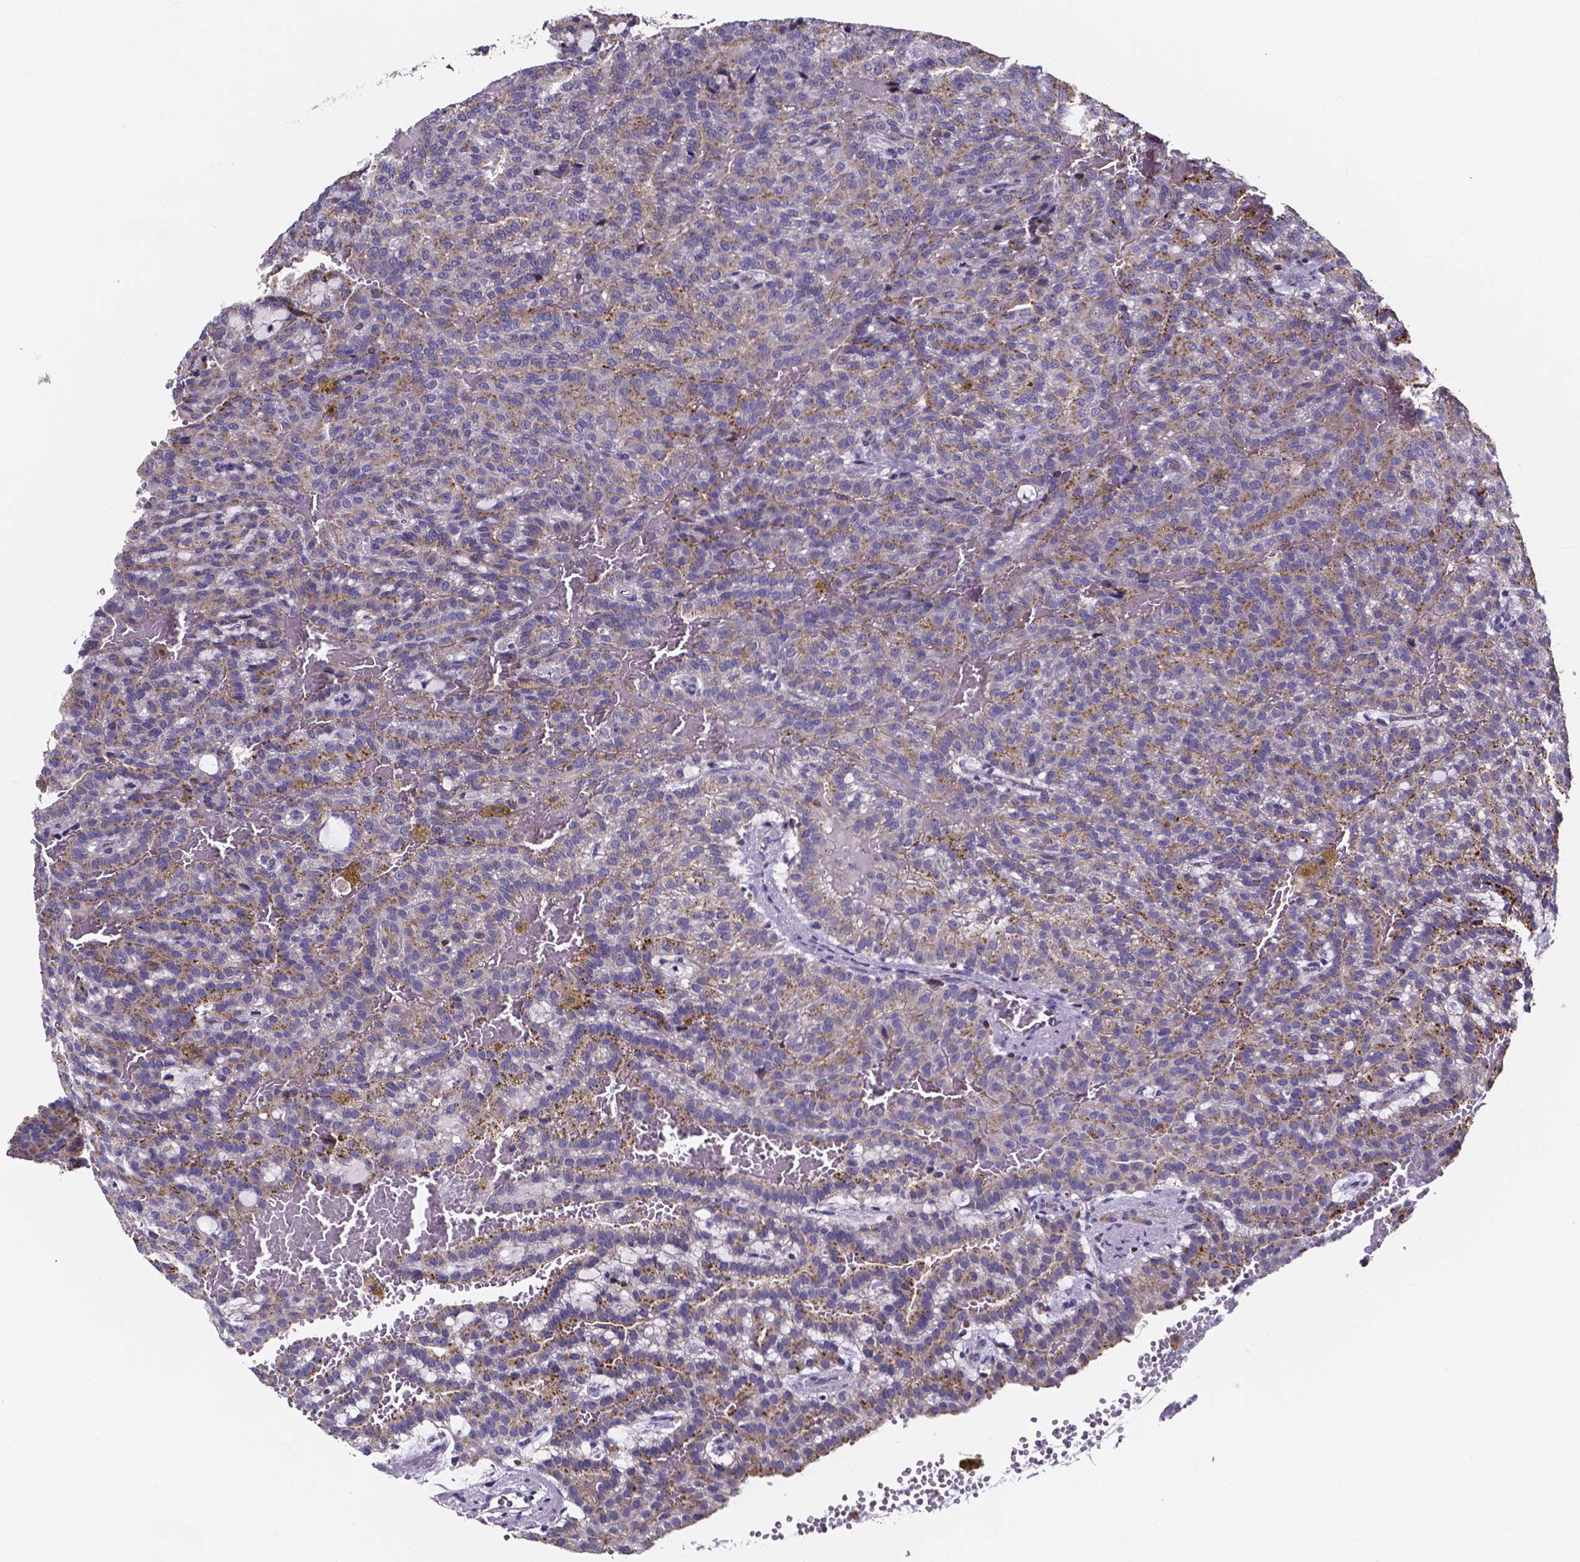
{"staining": {"intensity": "moderate", "quantity": "25%-75%", "location": "cytoplasmic/membranous"}, "tissue": "renal cancer", "cell_type": "Tumor cells", "image_type": "cancer", "snomed": [{"axis": "morphology", "description": "Adenocarcinoma, NOS"}, {"axis": "topography", "description": "Kidney"}], "caption": "Human renal adenocarcinoma stained for a protein (brown) demonstrates moderate cytoplasmic/membranous positive expression in approximately 25%-75% of tumor cells.", "gene": "THEMIS", "patient": {"sex": "male", "age": 63}}